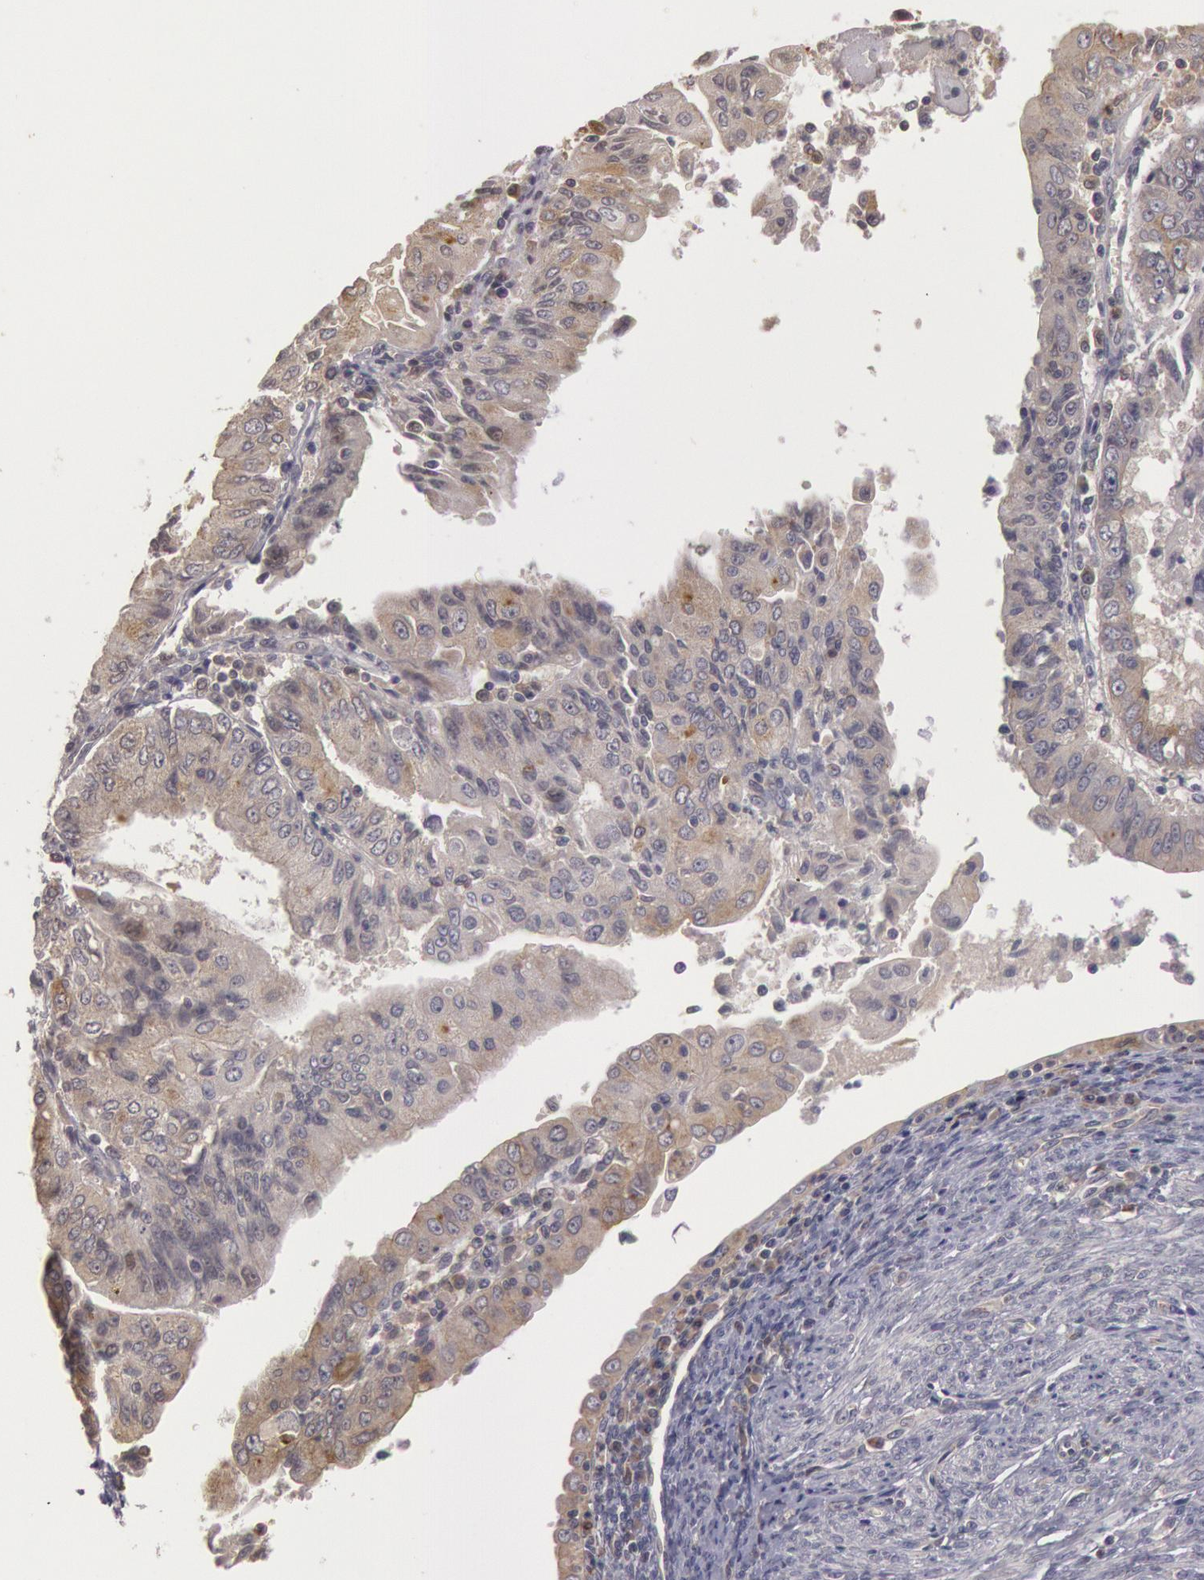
{"staining": {"intensity": "weak", "quantity": "25%-75%", "location": "cytoplasmic/membranous"}, "tissue": "endometrial cancer", "cell_type": "Tumor cells", "image_type": "cancer", "snomed": [{"axis": "morphology", "description": "Adenocarcinoma, NOS"}, {"axis": "topography", "description": "Endometrium"}], "caption": "A low amount of weak cytoplasmic/membranous positivity is present in about 25%-75% of tumor cells in endometrial cancer tissue. (IHC, brightfield microscopy, high magnification).", "gene": "PLA2G6", "patient": {"sex": "female", "age": 75}}